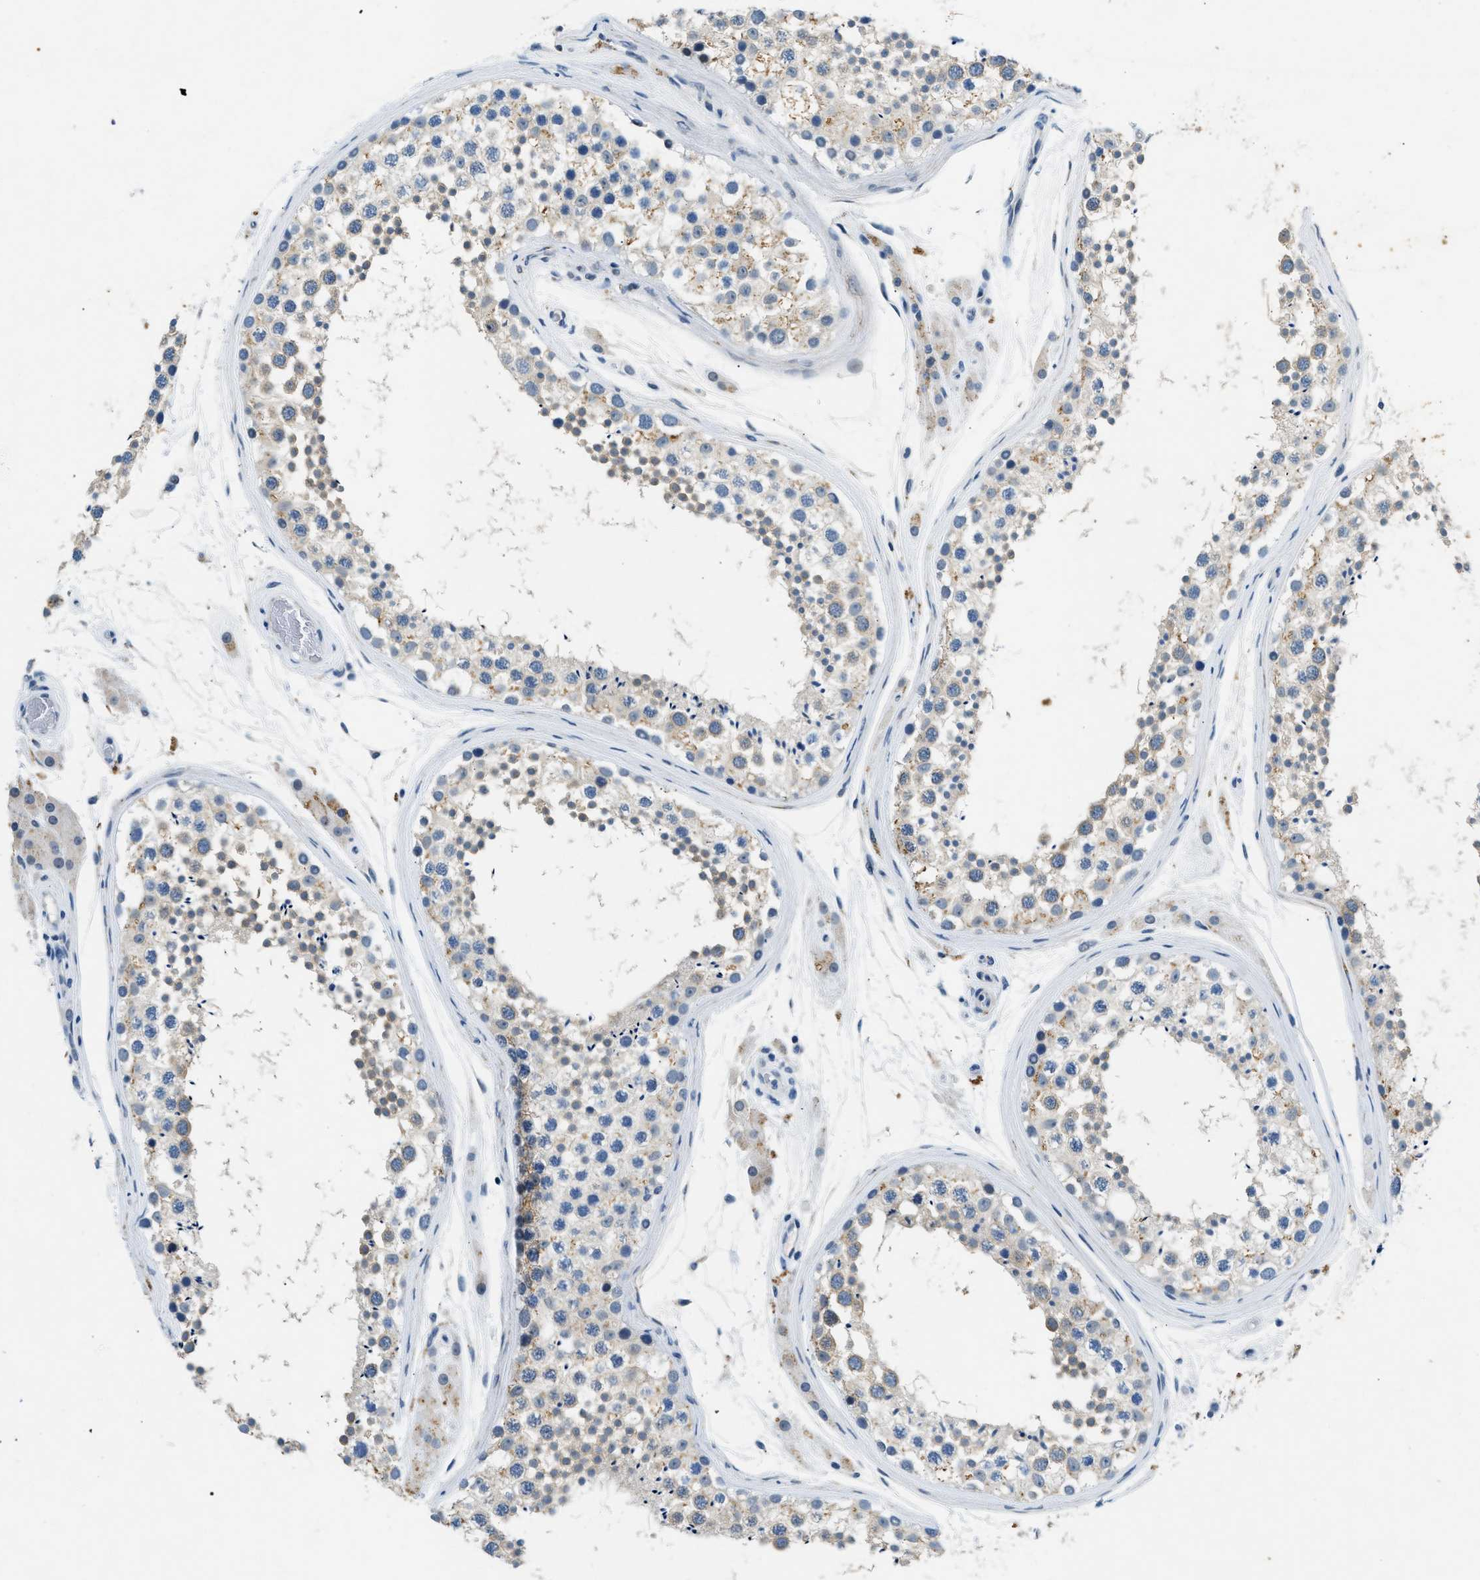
{"staining": {"intensity": "weak", "quantity": "25%-75%", "location": "cytoplasmic/membranous"}, "tissue": "testis", "cell_type": "Cells in seminiferous ducts", "image_type": "normal", "snomed": [{"axis": "morphology", "description": "Normal tissue, NOS"}, {"axis": "topography", "description": "Testis"}], "caption": "High-magnification brightfield microscopy of normal testis stained with DAB (brown) and counterstained with hematoxylin (blue). cells in seminiferous ducts exhibit weak cytoplasmic/membranous positivity is seen in approximately25%-75% of cells.", "gene": "CFAP20", "patient": {"sex": "male", "age": 46}}